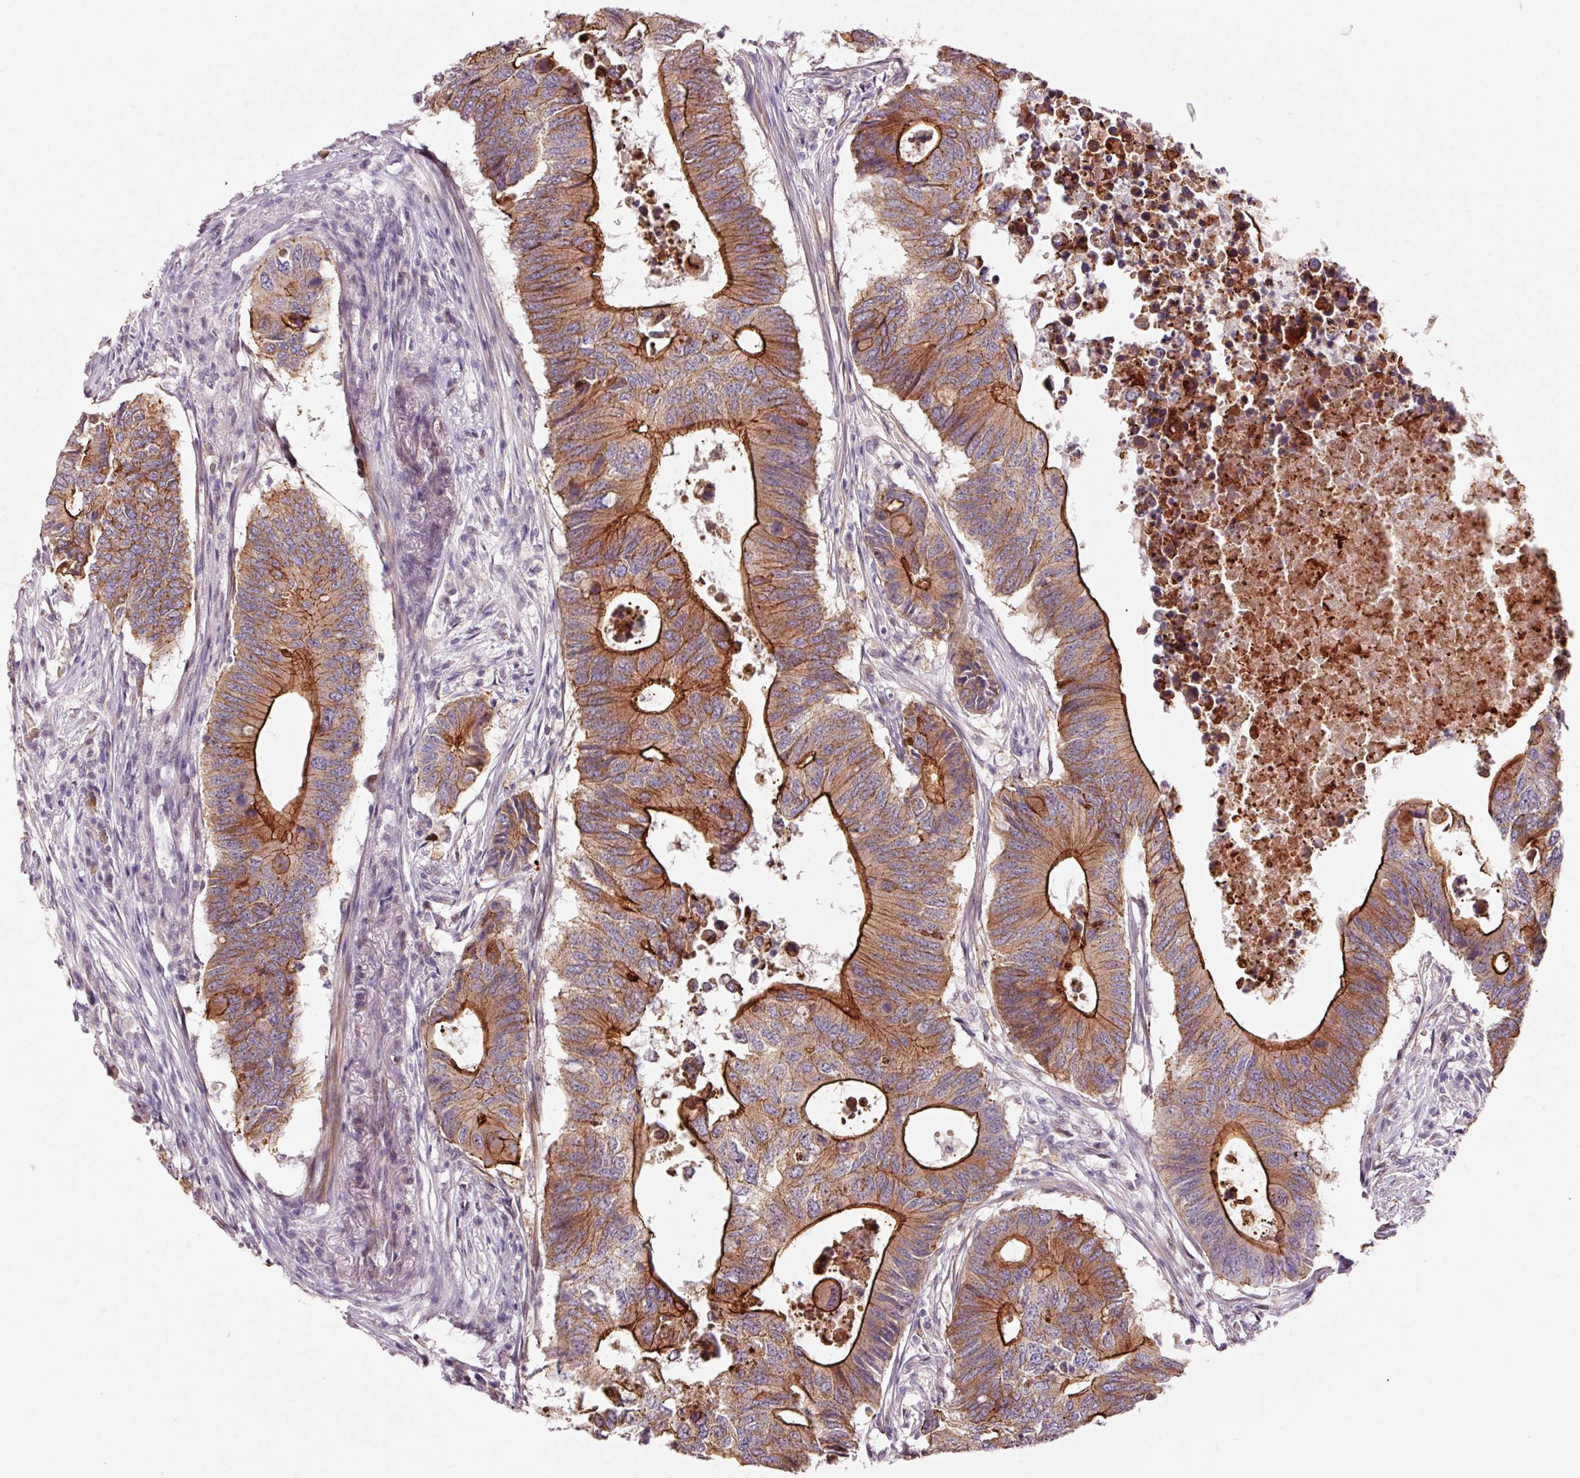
{"staining": {"intensity": "strong", "quantity": "25%-75%", "location": "cytoplasmic/membranous"}, "tissue": "colorectal cancer", "cell_type": "Tumor cells", "image_type": "cancer", "snomed": [{"axis": "morphology", "description": "Adenocarcinoma, NOS"}, {"axis": "topography", "description": "Colon"}], "caption": "A brown stain labels strong cytoplasmic/membranous expression of a protein in human colorectal cancer tumor cells.", "gene": "DAPP1", "patient": {"sex": "male", "age": 71}}